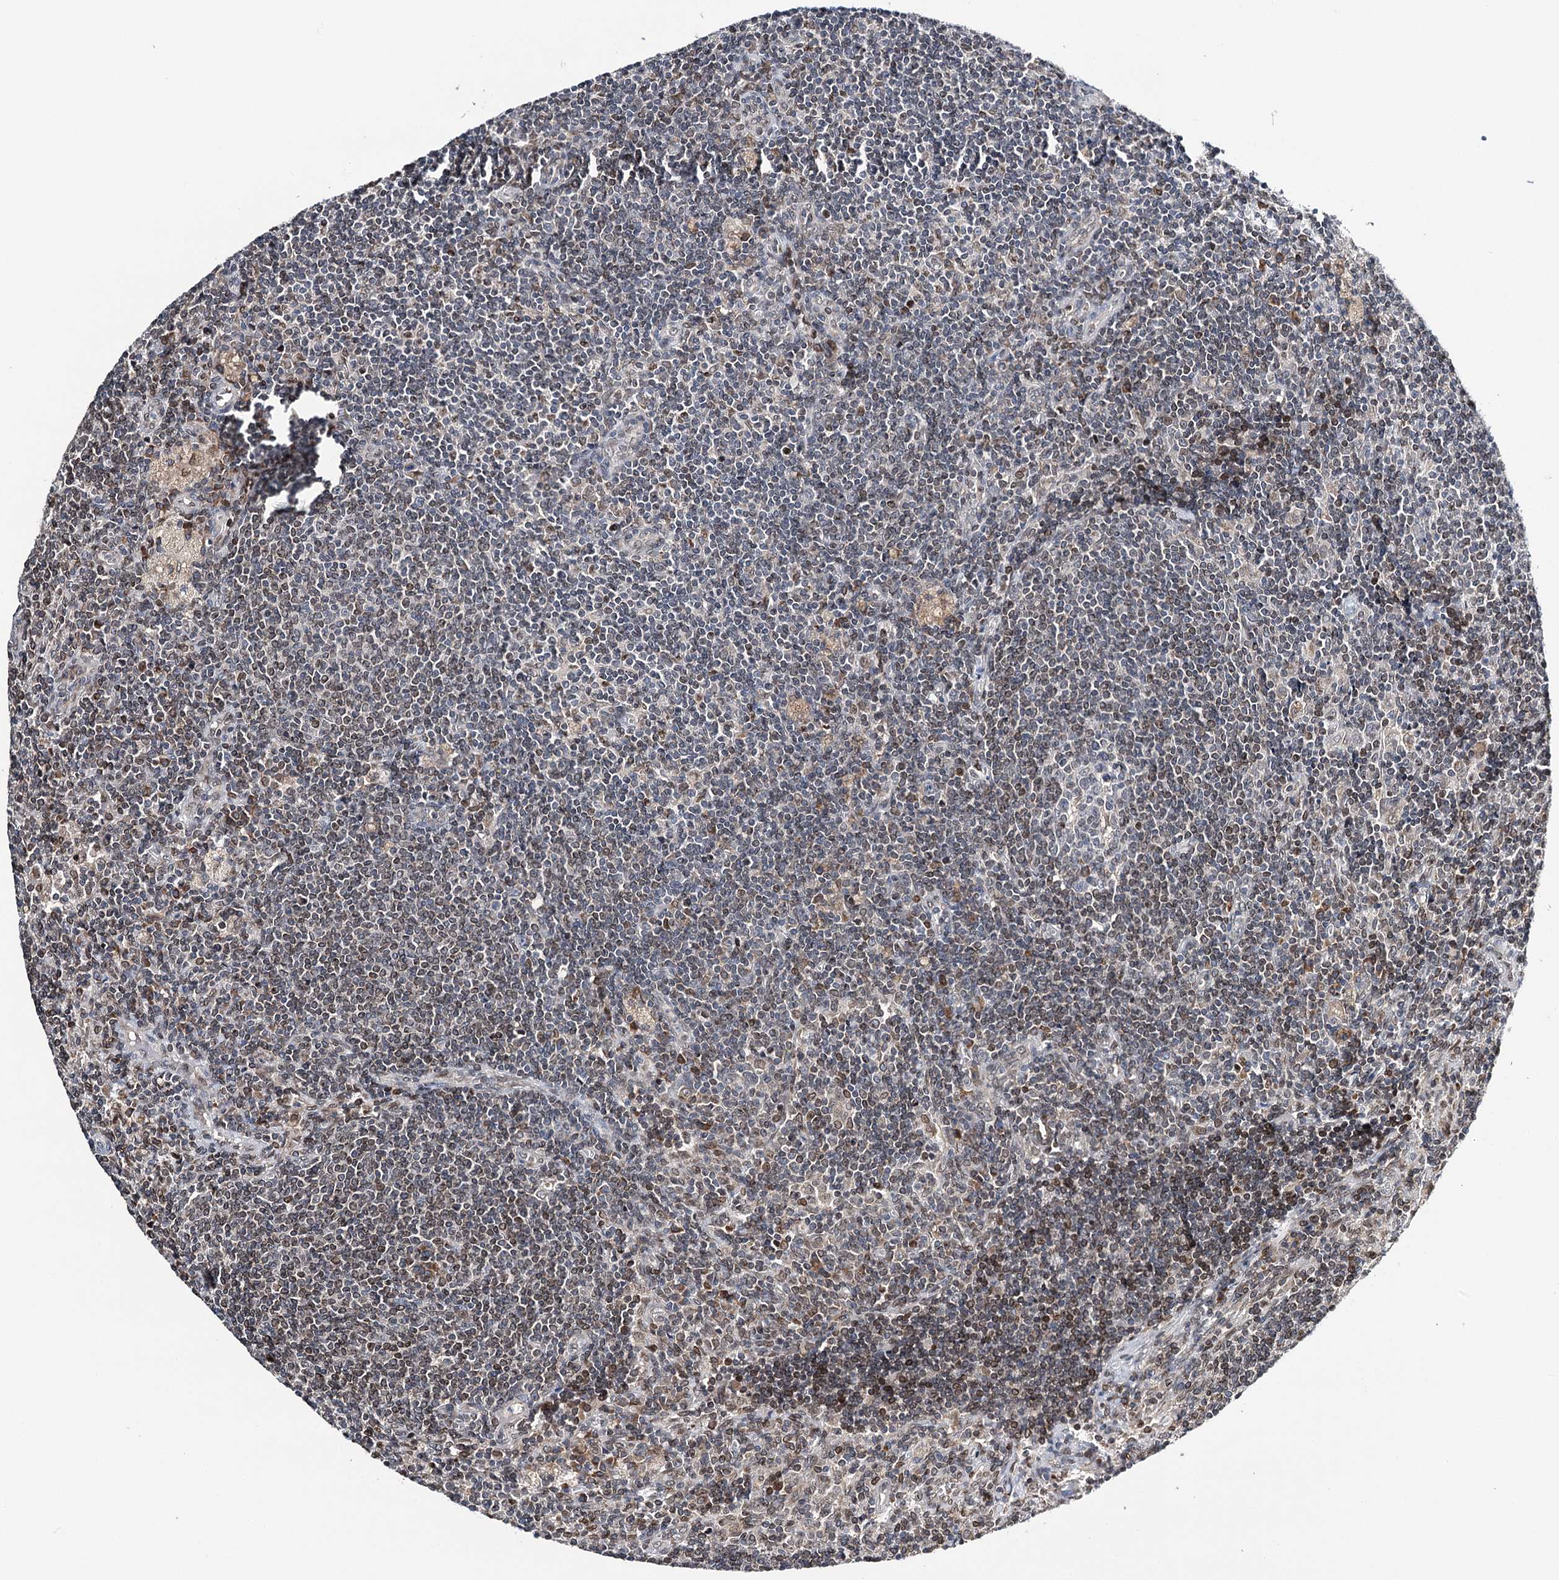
{"staining": {"intensity": "negative", "quantity": "none", "location": "none"}, "tissue": "lymph node", "cell_type": "Germinal center cells", "image_type": "normal", "snomed": [{"axis": "morphology", "description": "Normal tissue, NOS"}, {"axis": "topography", "description": "Lymph node"}], "caption": "Micrograph shows no protein staining in germinal center cells of benign lymph node.", "gene": "CFAP46", "patient": {"sex": "male", "age": 69}}